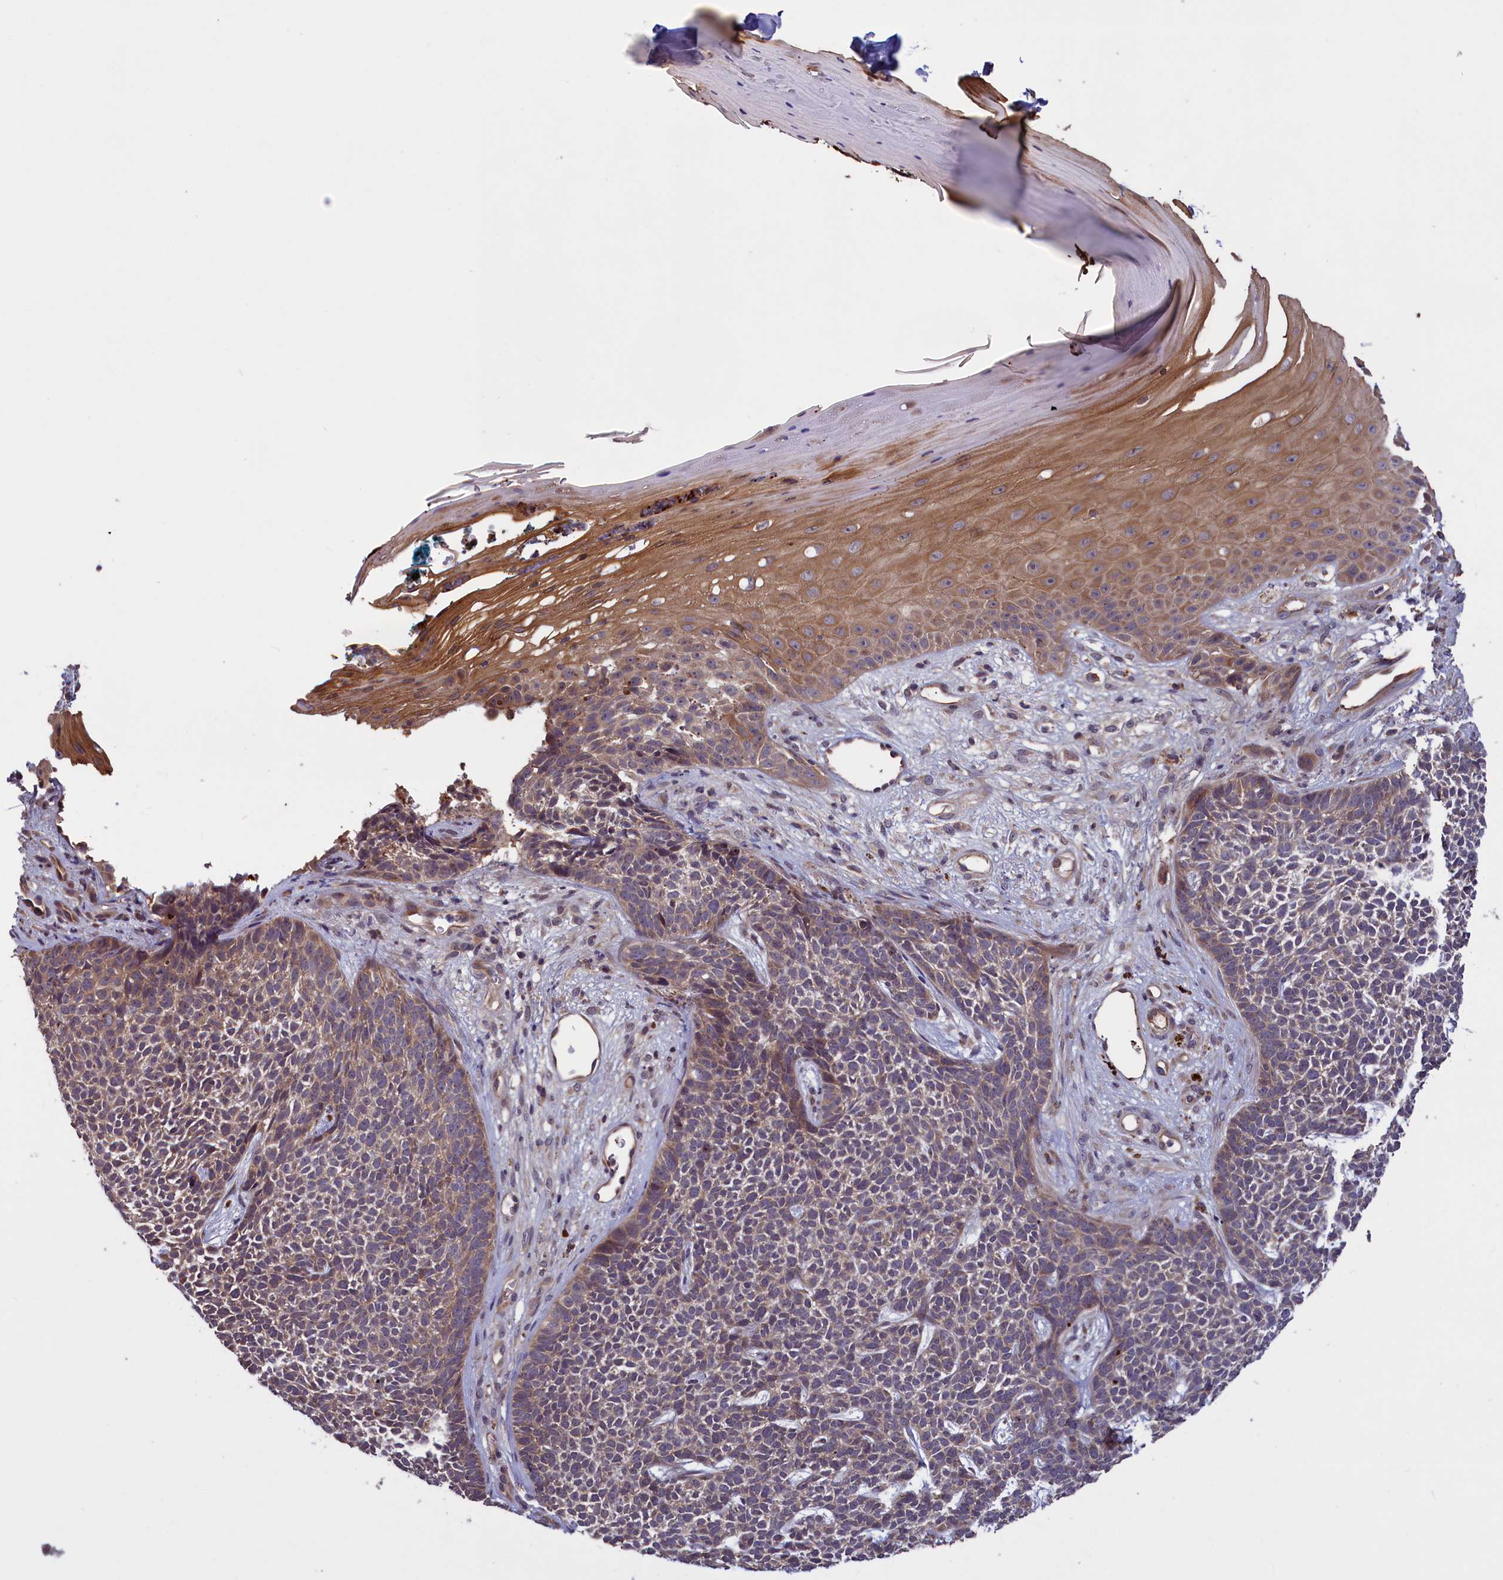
{"staining": {"intensity": "weak", "quantity": "25%-75%", "location": "cytoplasmic/membranous"}, "tissue": "skin cancer", "cell_type": "Tumor cells", "image_type": "cancer", "snomed": [{"axis": "morphology", "description": "Basal cell carcinoma"}, {"axis": "topography", "description": "Skin"}], "caption": "Tumor cells exhibit low levels of weak cytoplasmic/membranous expression in approximately 25%-75% of cells in human skin basal cell carcinoma. (Brightfield microscopy of DAB IHC at high magnification).", "gene": "DENND1B", "patient": {"sex": "female", "age": 84}}